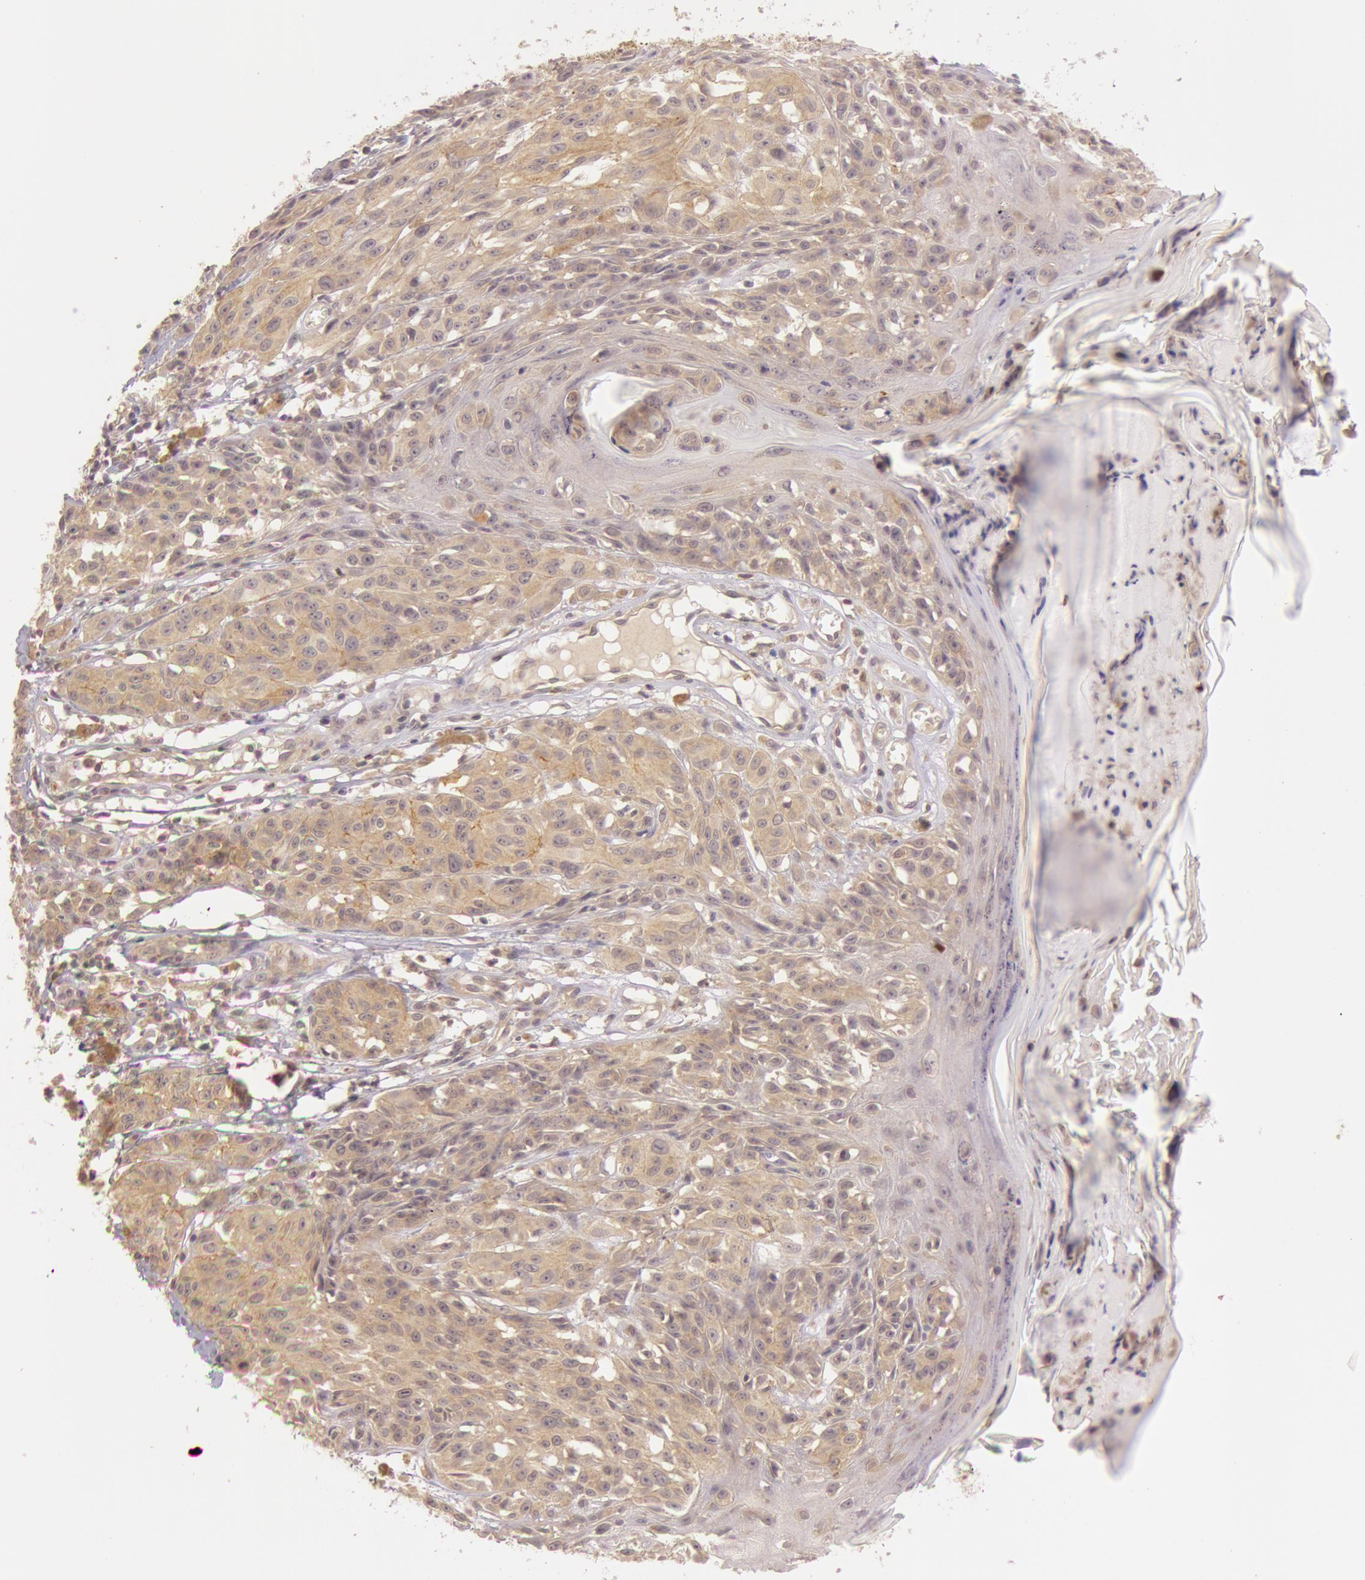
{"staining": {"intensity": "moderate", "quantity": ">75%", "location": "cytoplasmic/membranous"}, "tissue": "melanoma", "cell_type": "Tumor cells", "image_type": "cancer", "snomed": [{"axis": "morphology", "description": "Malignant melanoma, NOS"}, {"axis": "topography", "description": "Skin"}], "caption": "IHC photomicrograph of neoplastic tissue: melanoma stained using immunohistochemistry displays medium levels of moderate protein expression localized specifically in the cytoplasmic/membranous of tumor cells, appearing as a cytoplasmic/membranous brown color.", "gene": "ATG2B", "patient": {"sex": "female", "age": 77}}